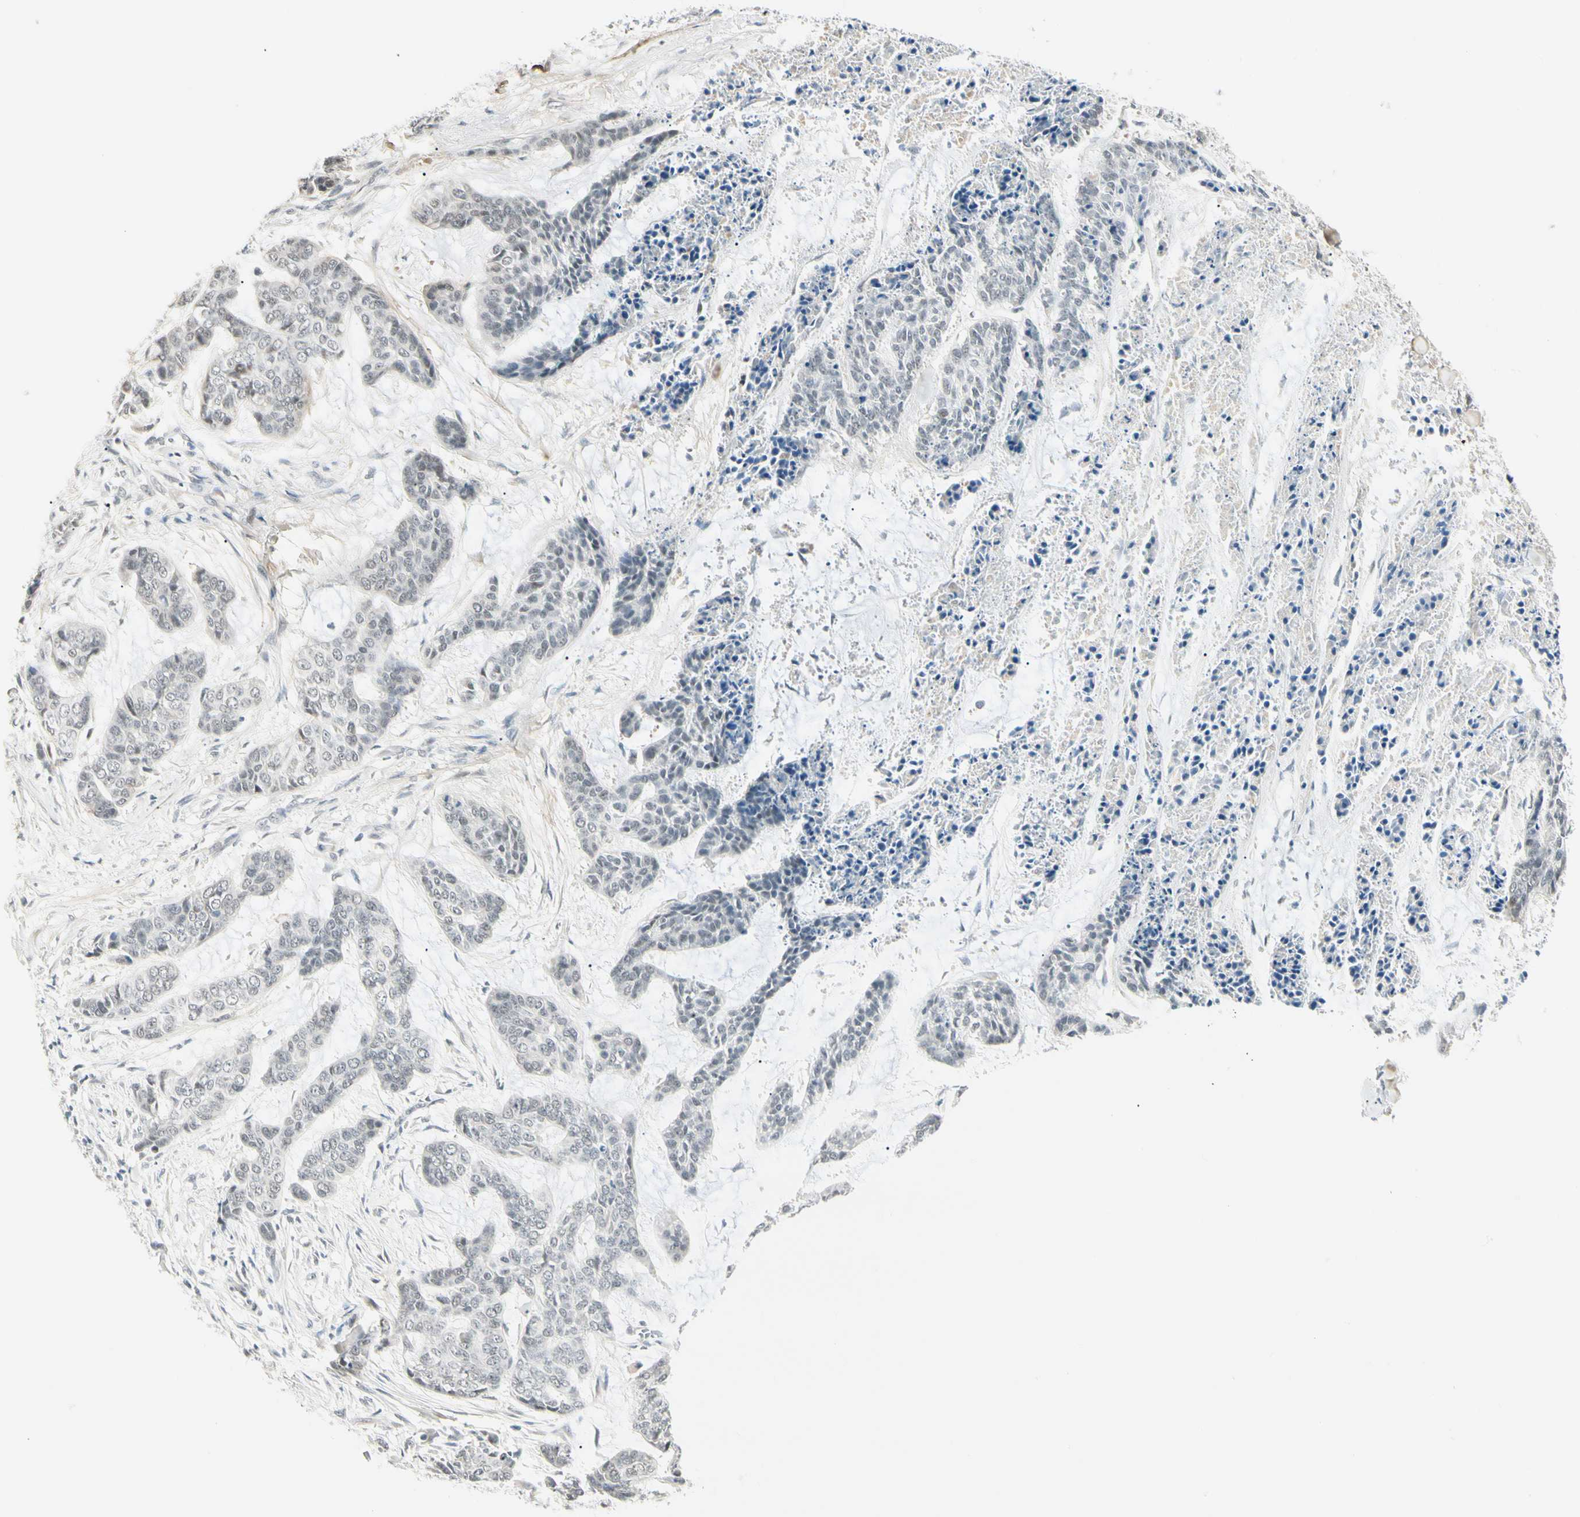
{"staining": {"intensity": "negative", "quantity": "none", "location": "none"}, "tissue": "skin cancer", "cell_type": "Tumor cells", "image_type": "cancer", "snomed": [{"axis": "morphology", "description": "Basal cell carcinoma"}, {"axis": "topography", "description": "Skin"}], "caption": "DAB immunohistochemical staining of human skin cancer demonstrates no significant positivity in tumor cells. (Brightfield microscopy of DAB (3,3'-diaminobenzidine) immunohistochemistry at high magnification).", "gene": "ASPN", "patient": {"sex": "female", "age": 64}}